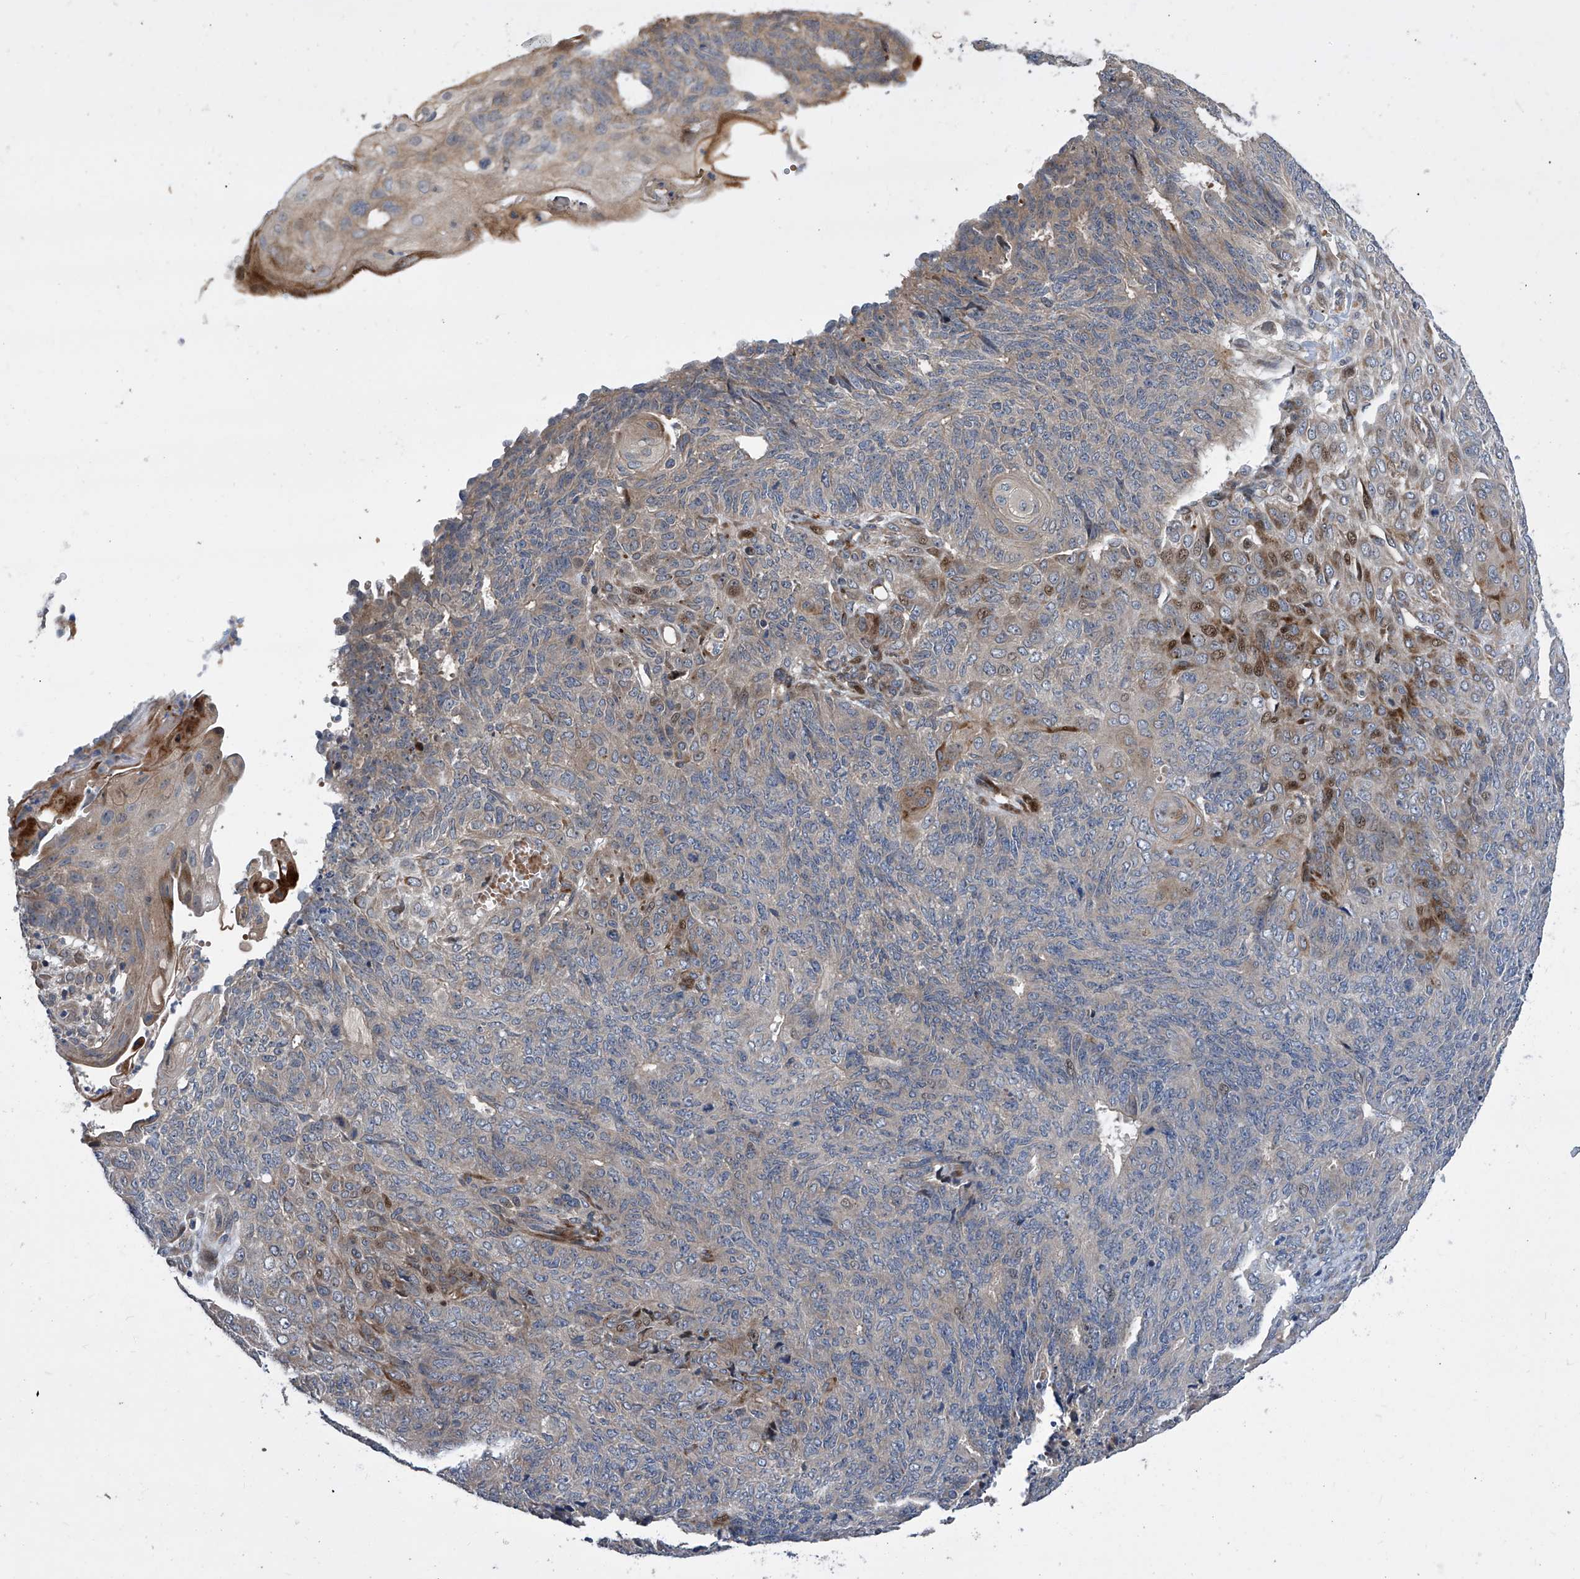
{"staining": {"intensity": "negative", "quantity": "none", "location": "none"}, "tissue": "endometrial cancer", "cell_type": "Tumor cells", "image_type": "cancer", "snomed": [{"axis": "morphology", "description": "Adenocarcinoma, NOS"}, {"axis": "topography", "description": "Endometrium"}], "caption": "Protein analysis of endometrial cancer (adenocarcinoma) reveals no significant positivity in tumor cells.", "gene": "USF3", "patient": {"sex": "female", "age": 32}}